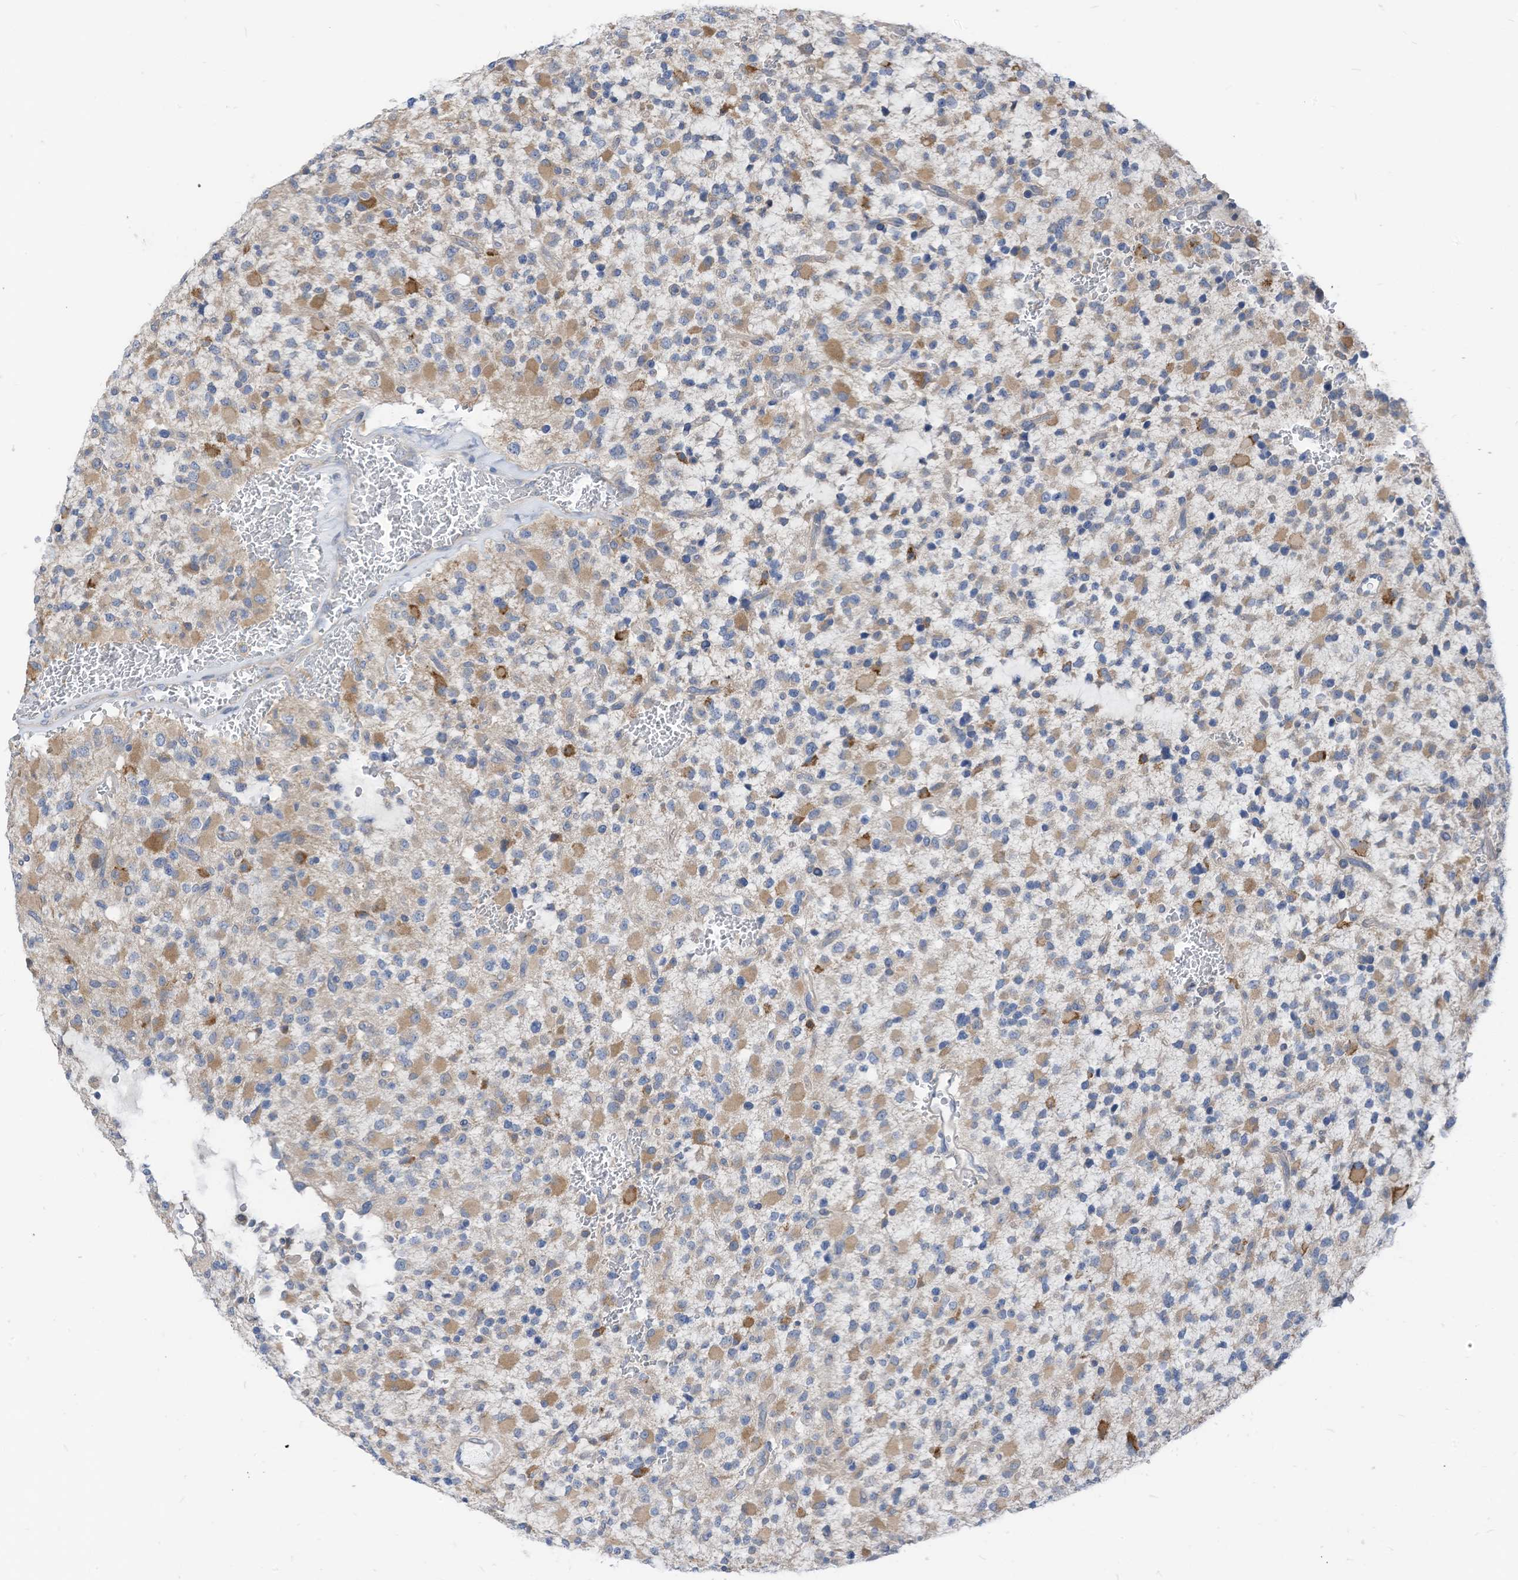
{"staining": {"intensity": "moderate", "quantity": "<25%", "location": "cytoplasmic/membranous"}, "tissue": "glioma", "cell_type": "Tumor cells", "image_type": "cancer", "snomed": [{"axis": "morphology", "description": "Glioma, malignant, High grade"}, {"axis": "topography", "description": "Brain"}], "caption": "Glioma was stained to show a protein in brown. There is low levels of moderate cytoplasmic/membranous expression in about <25% of tumor cells.", "gene": "LDAH", "patient": {"sex": "male", "age": 34}}